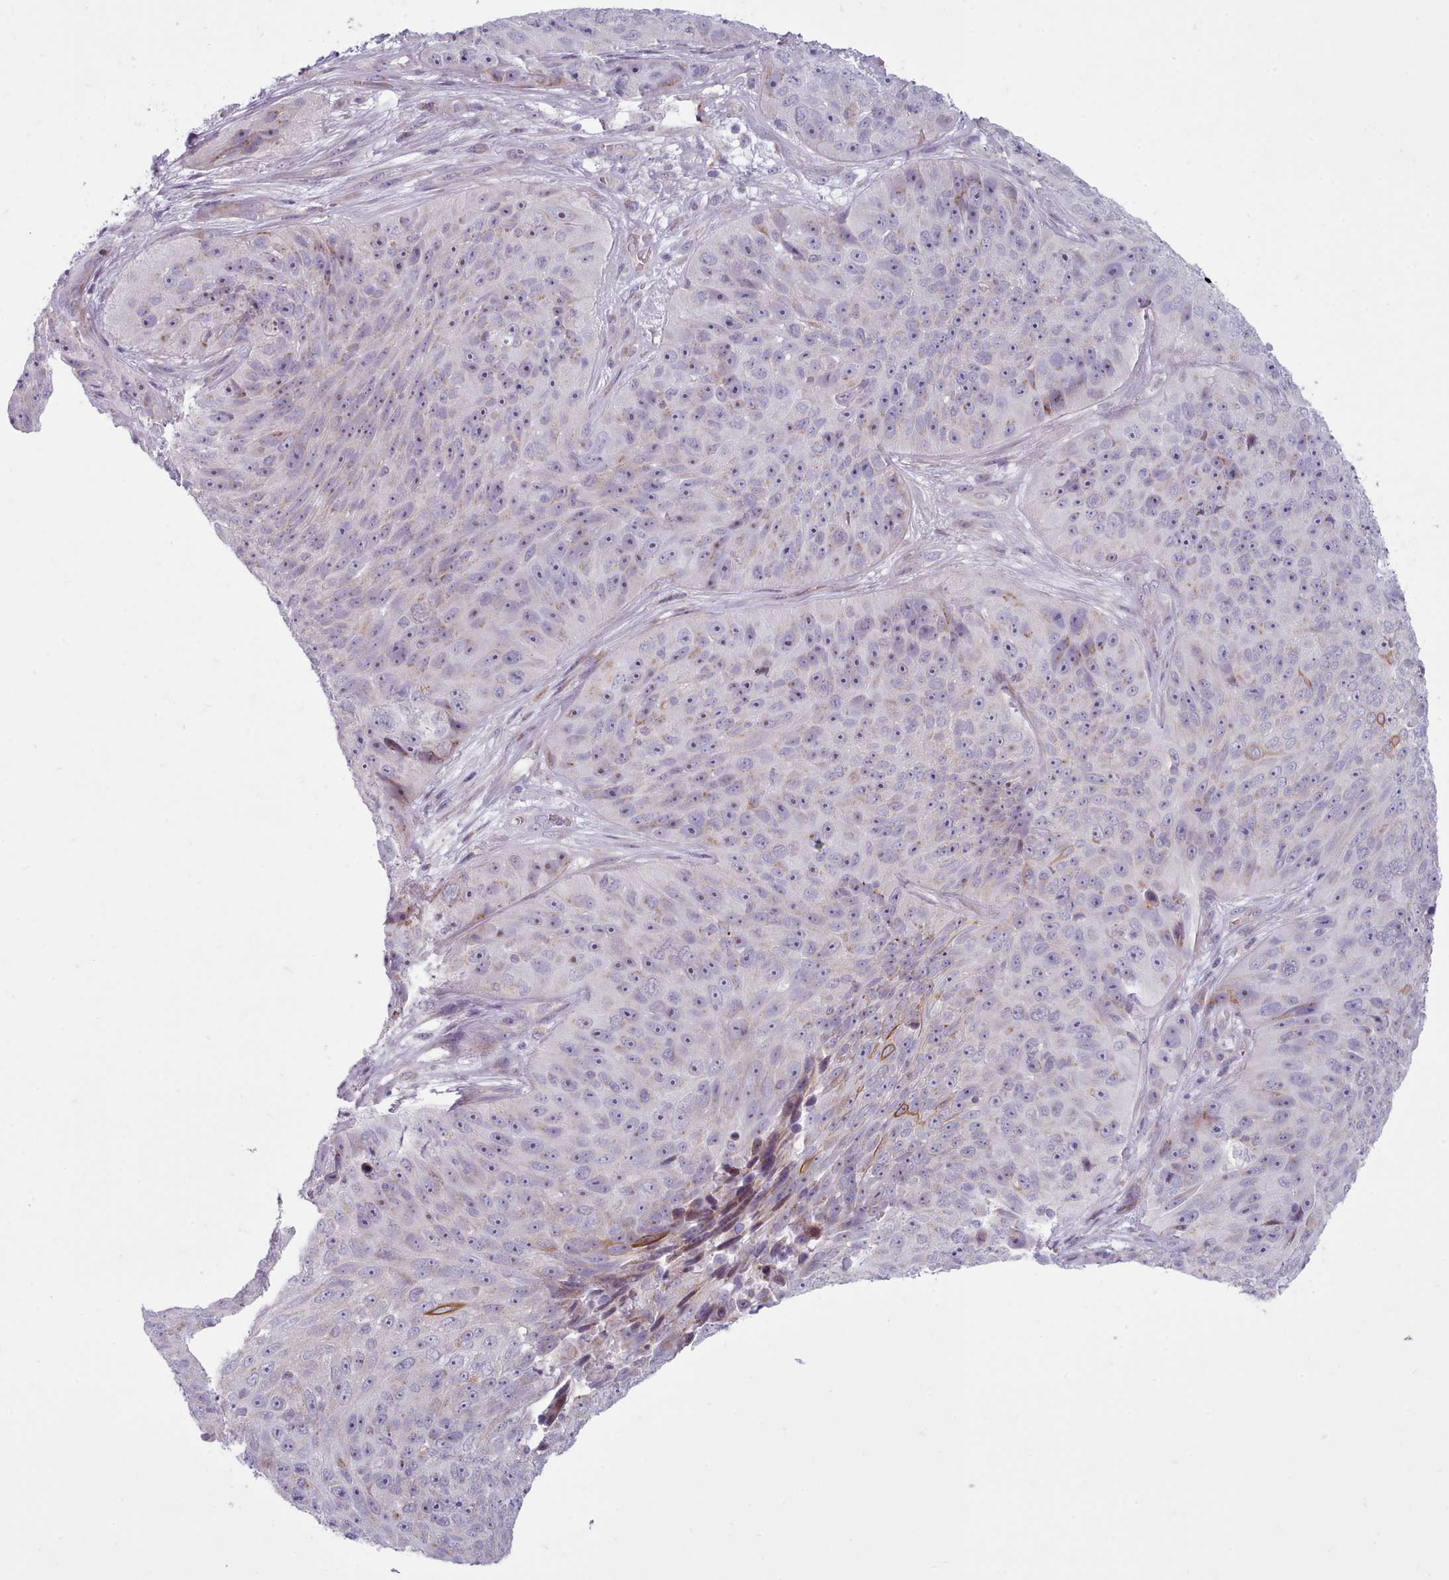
{"staining": {"intensity": "moderate", "quantity": "<25%", "location": "cytoplasmic/membranous"}, "tissue": "skin cancer", "cell_type": "Tumor cells", "image_type": "cancer", "snomed": [{"axis": "morphology", "description": "Squamous cell carcinoma, NOS"}, {"axis": "topography", "description": "Skin"}], "caption": "The micrograph shows staining of skin cancer (squamous cell carcinoma), revealing moderate cytoplasmic/membranous protein positivity (brown color) within tumor cells.", "gene": "SLC52A3", "patient": {"sex": "female", "age": 87}}